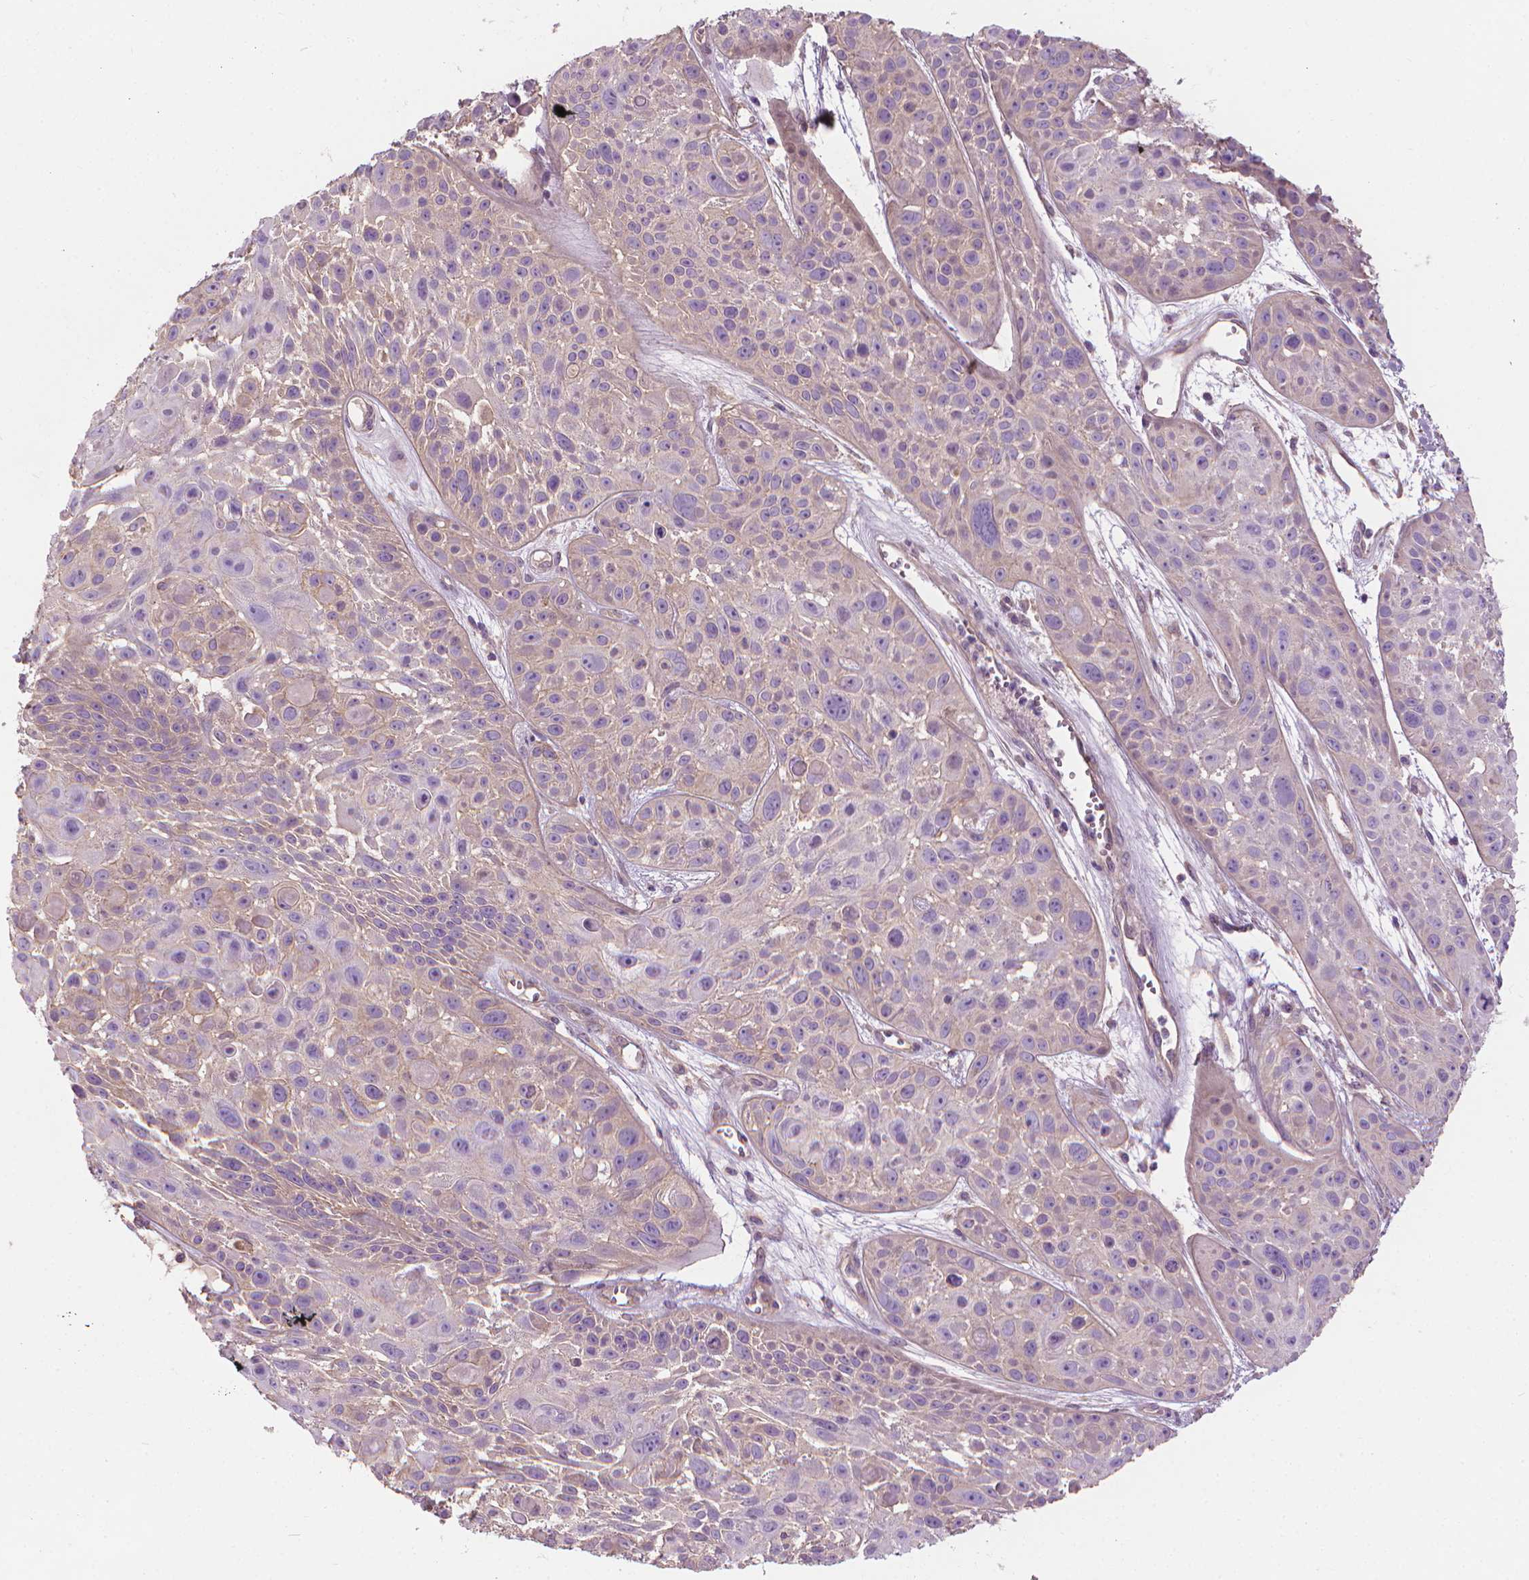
{"staining": {"intensity": "weak", "quantity": "<25%", "location": "cytoplasmic/membranous"}, "tissue": "skin cancer", "cell_type": "Tumor cells", "image_type": "cancer", "snomed": [{"axis": "morphology", "description": "Squamous cell carcinoma, NOS"}, {"axis": "topography", "description": "Skin"}, {"axis": "topography", "description": "Anal"}], "caption": "Tumor cells show no significant staining in skin squamous cell carcinoma.", "gene": "RIIAD1", "patient": {"sex": "female", "age": 75}}